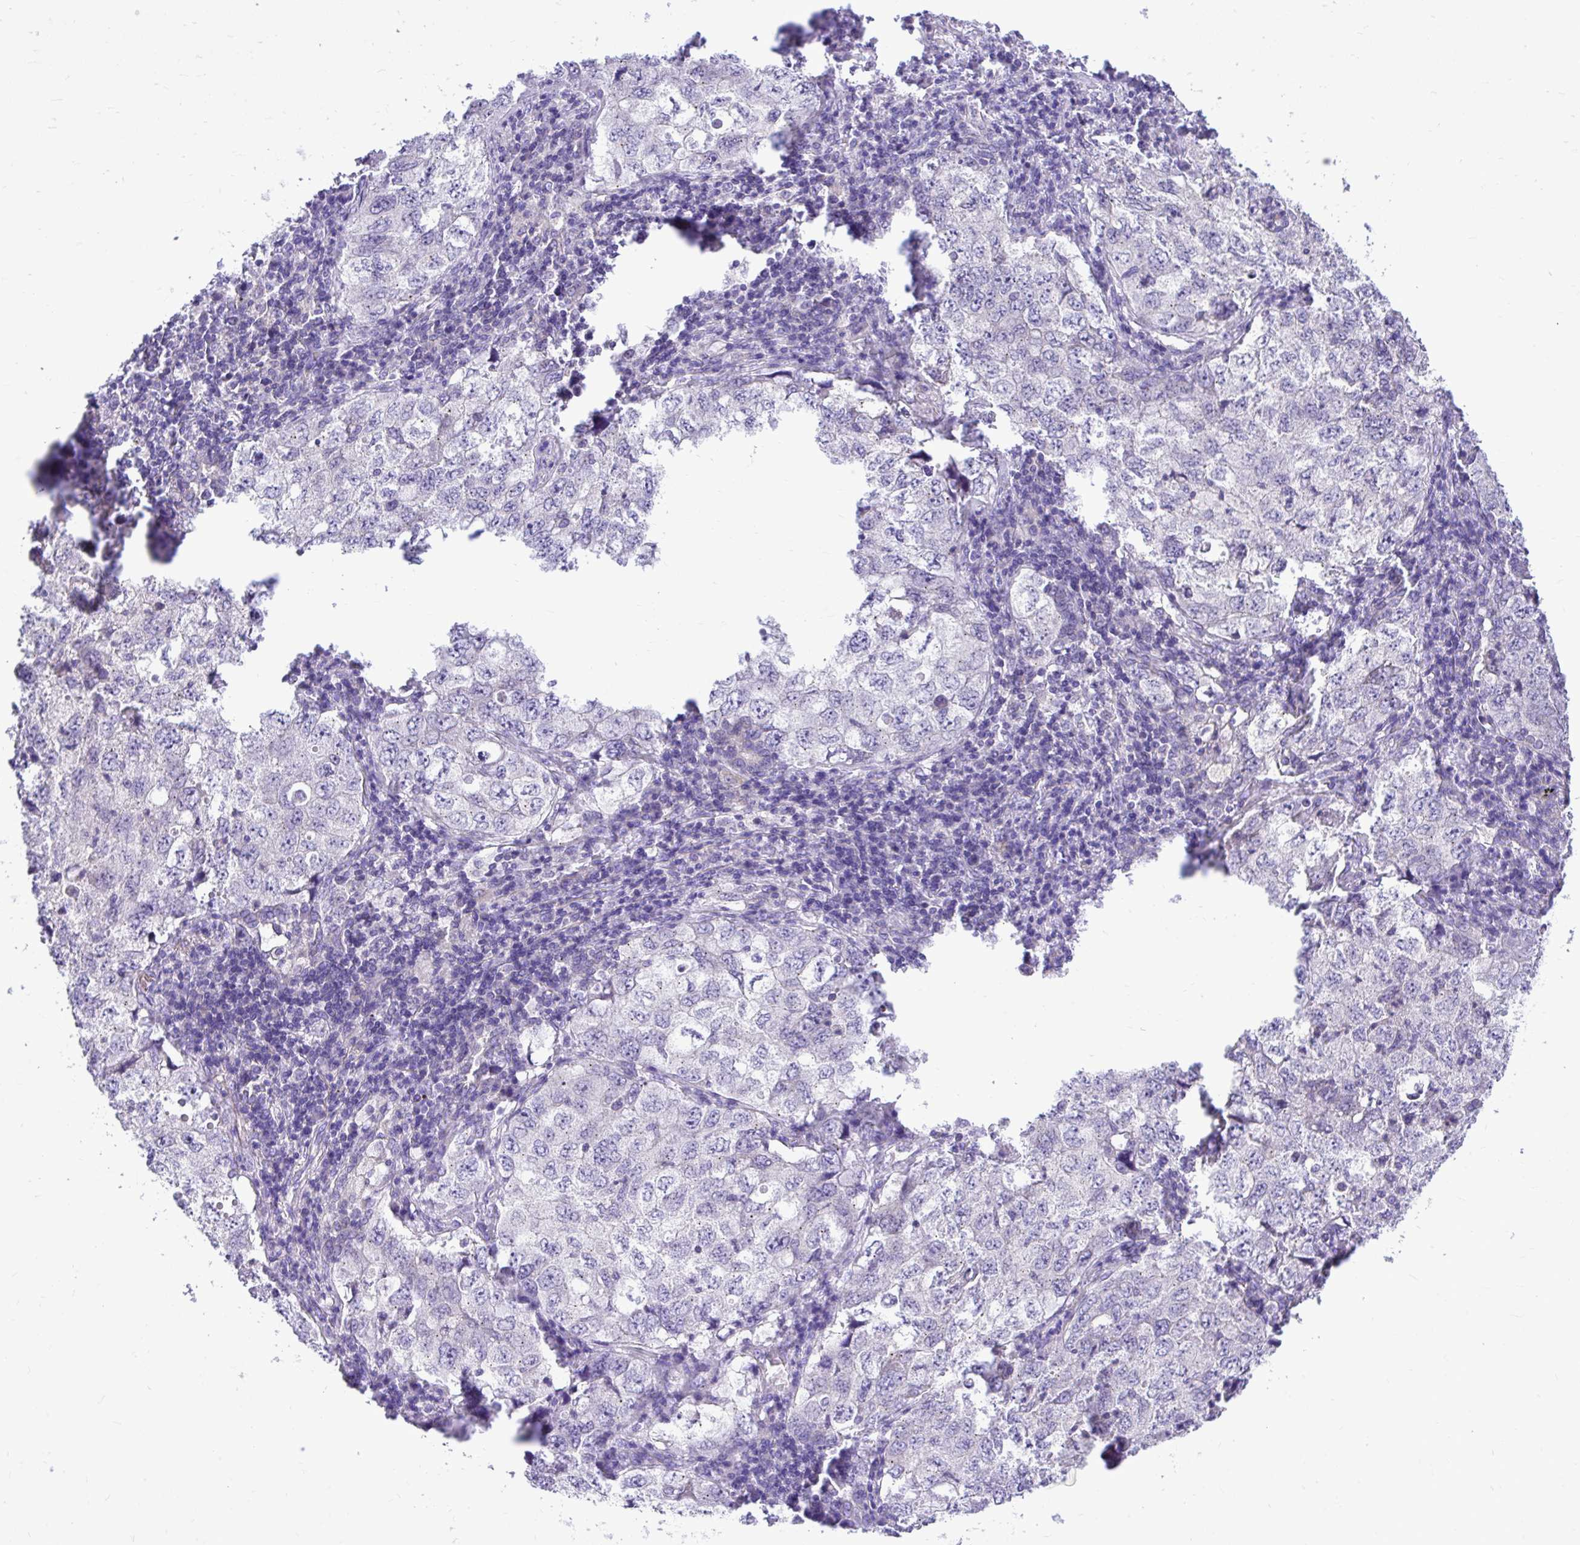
{"staining": {"intensity": "negative", "quantity": "none", "location": "none"}, "tissue": "lung cancer", "cell_type": "Tumor cells", "image_type": "cancer", "snomed": [{"axis": "morphology", "description": "Adenocarcinoma, NOS"}, {"axis": "topography", "description": "Lung"}], "caption": "Immunohistochemistry photomicrograph of neoplastic tissue: lung cancer (adenocarcinoma) stained with DAB (3,3'-diaminobenzidine) displays no significant protein staining in tumor cells.", "gene": "CEACAM18", "patient": {"sex": "female", "age": 57}}